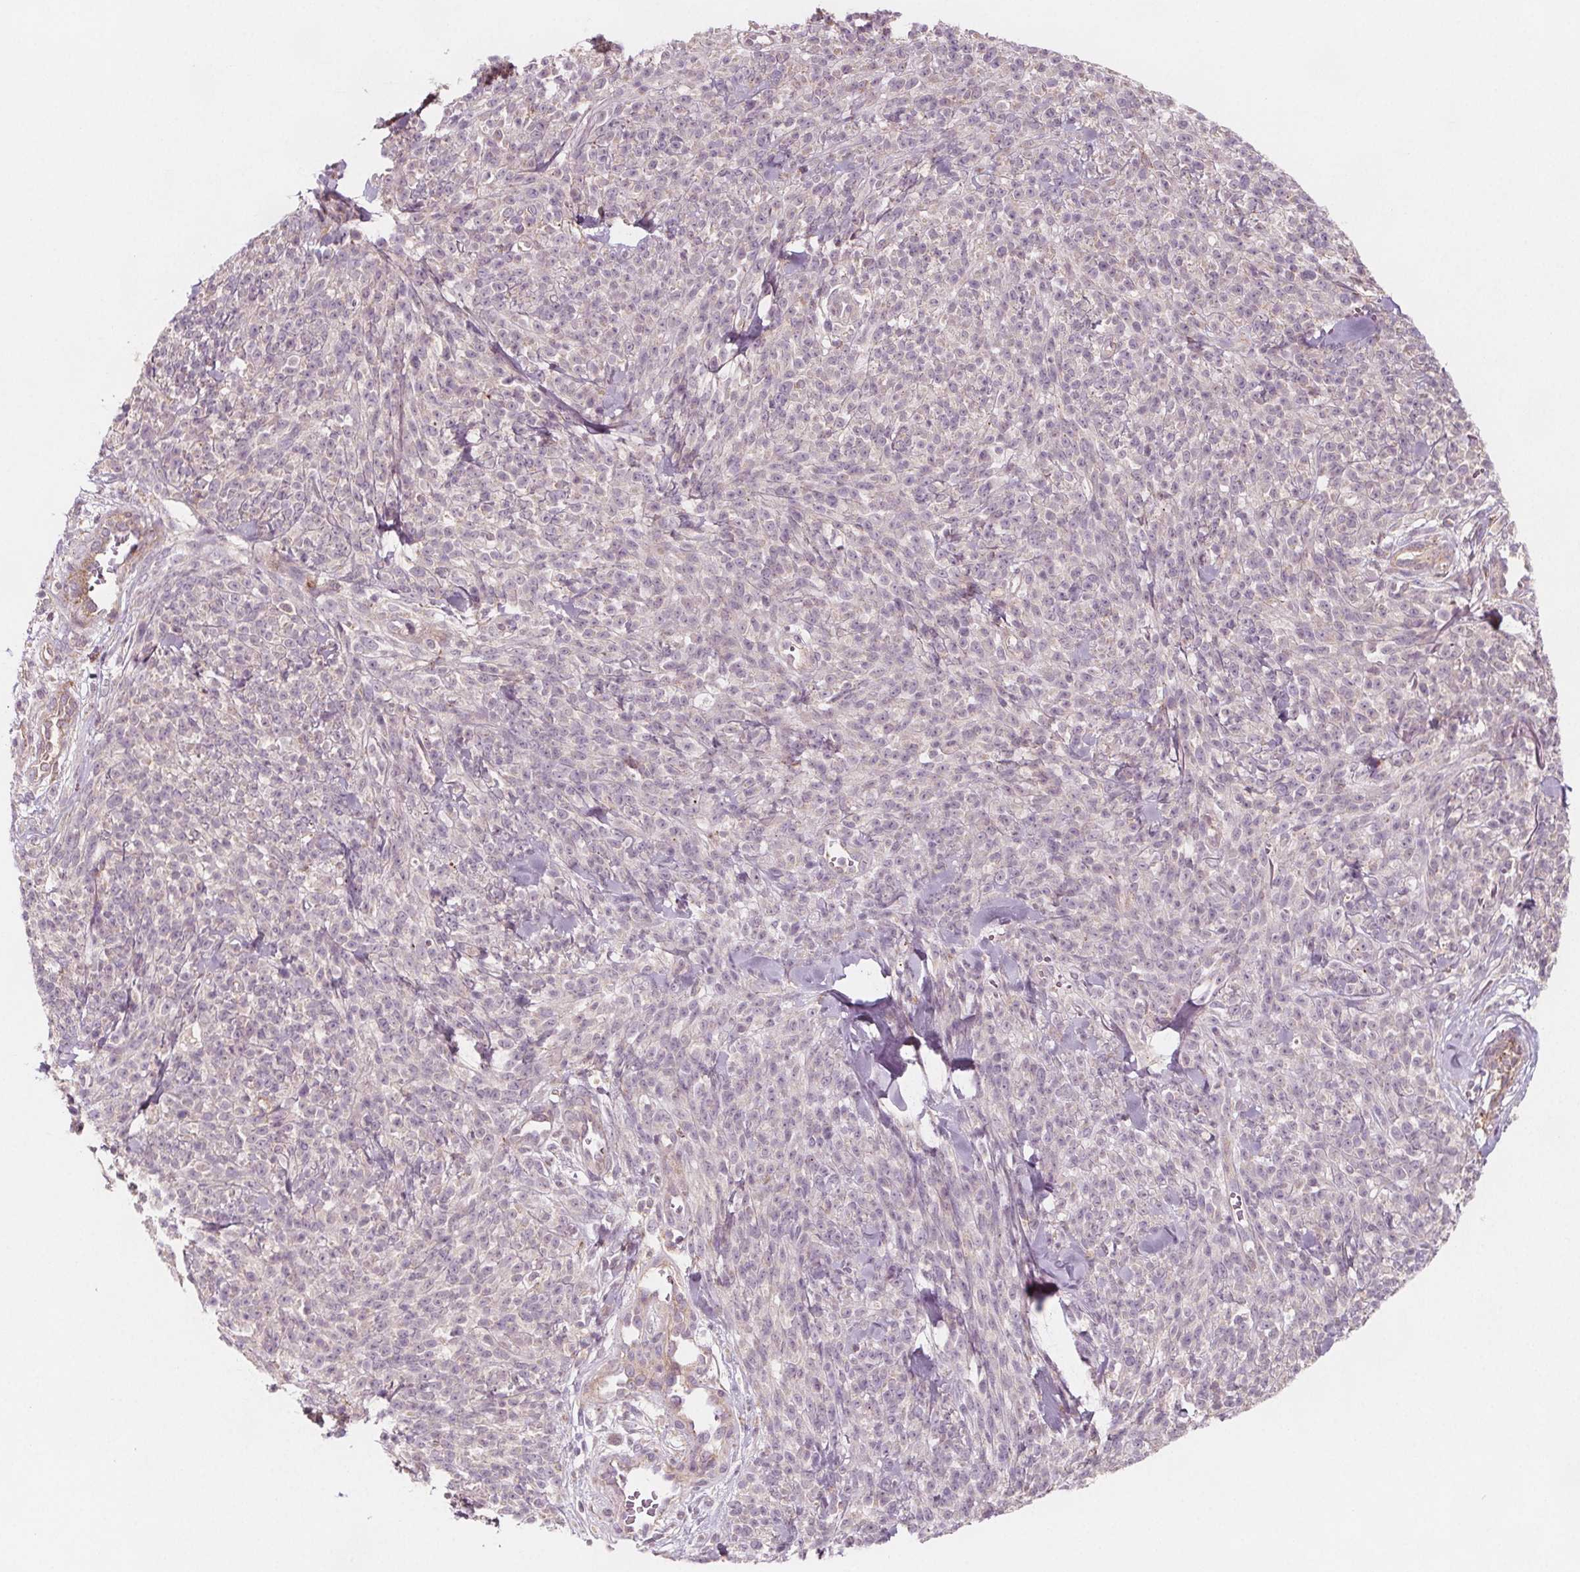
{"staining": {"intensity": "negative", "quantity": "none", "location": "none"}, "tissue": "melanoma", "cell_type": "Tumor cells", "image_type": "cancer", "snomed": [{"axis": "morphology", "description": "Malignant melanoma, NOS"}, {"axis": "topography", "description": "Skin"}, {"axis": "topography", "description": "Skin of trunk"}], "caption": "A histopathology image of human melanoma is negative for staining in tumor cells. Nuclei are stained in blue.", "gene": "ADAM33", "patient": {"sex": "male", "age": 74}}